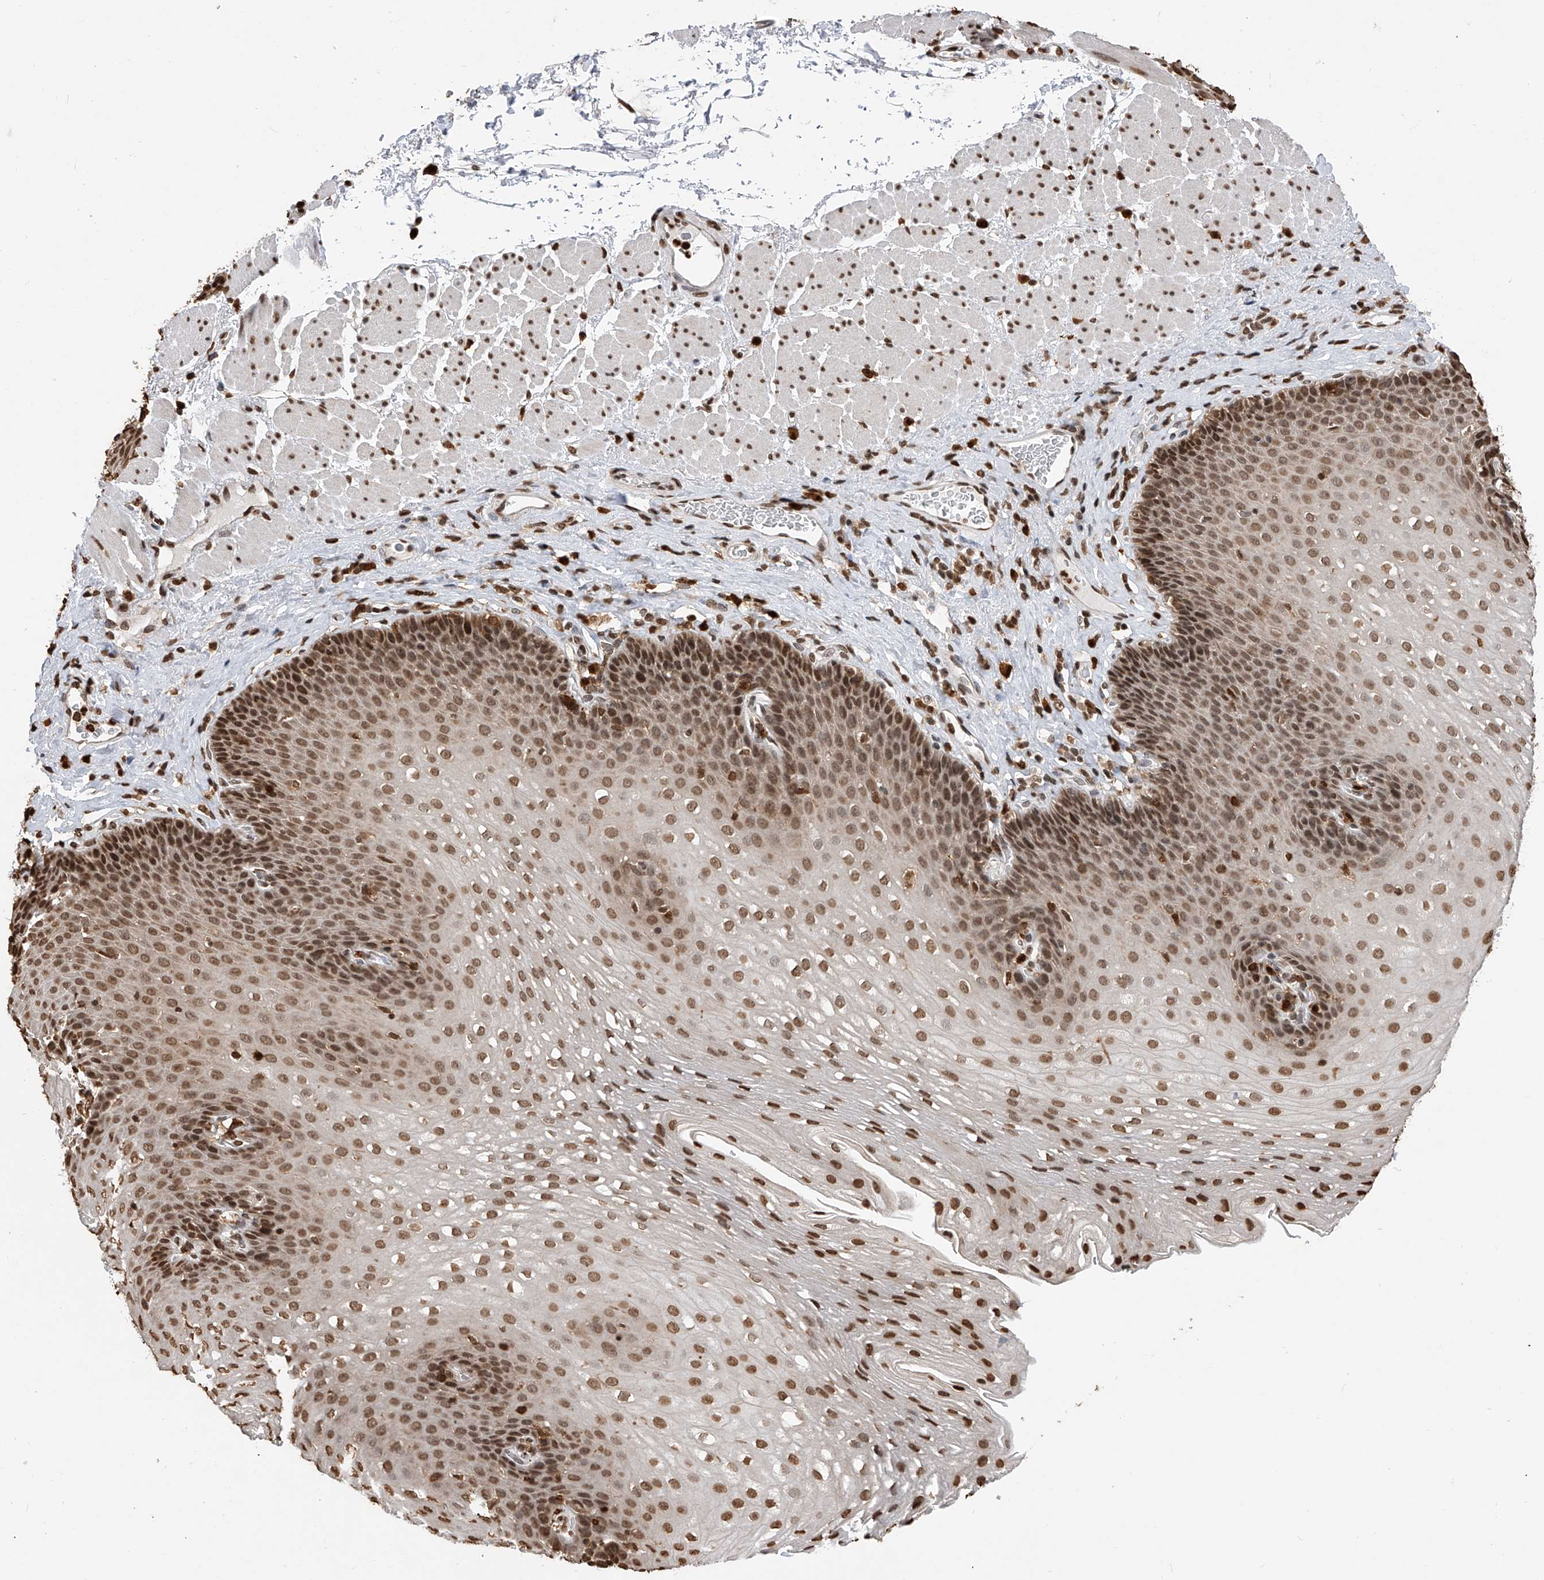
{"staining": {"intensity": "moderate", "quantity": ">75%", "location": "nuclear"}, "tissue": "esophagus", "cell_type": "Squamous epithelial cells", "image_type": "normal", "snomed": [{"axis": "morphology", "description": "Normal tissue, NOS"}, {"axis": "topography", "description": "Esophagus"}], "caption": "A brown stain labels moderate nuclear staining of a protein in squamous epithelial cells of normal human esophagus. (DAB = brown stain, brightfield microscopy at high magnification).", "gene": "CFAP410", "patient": {"sex": "female", "age": 66}}